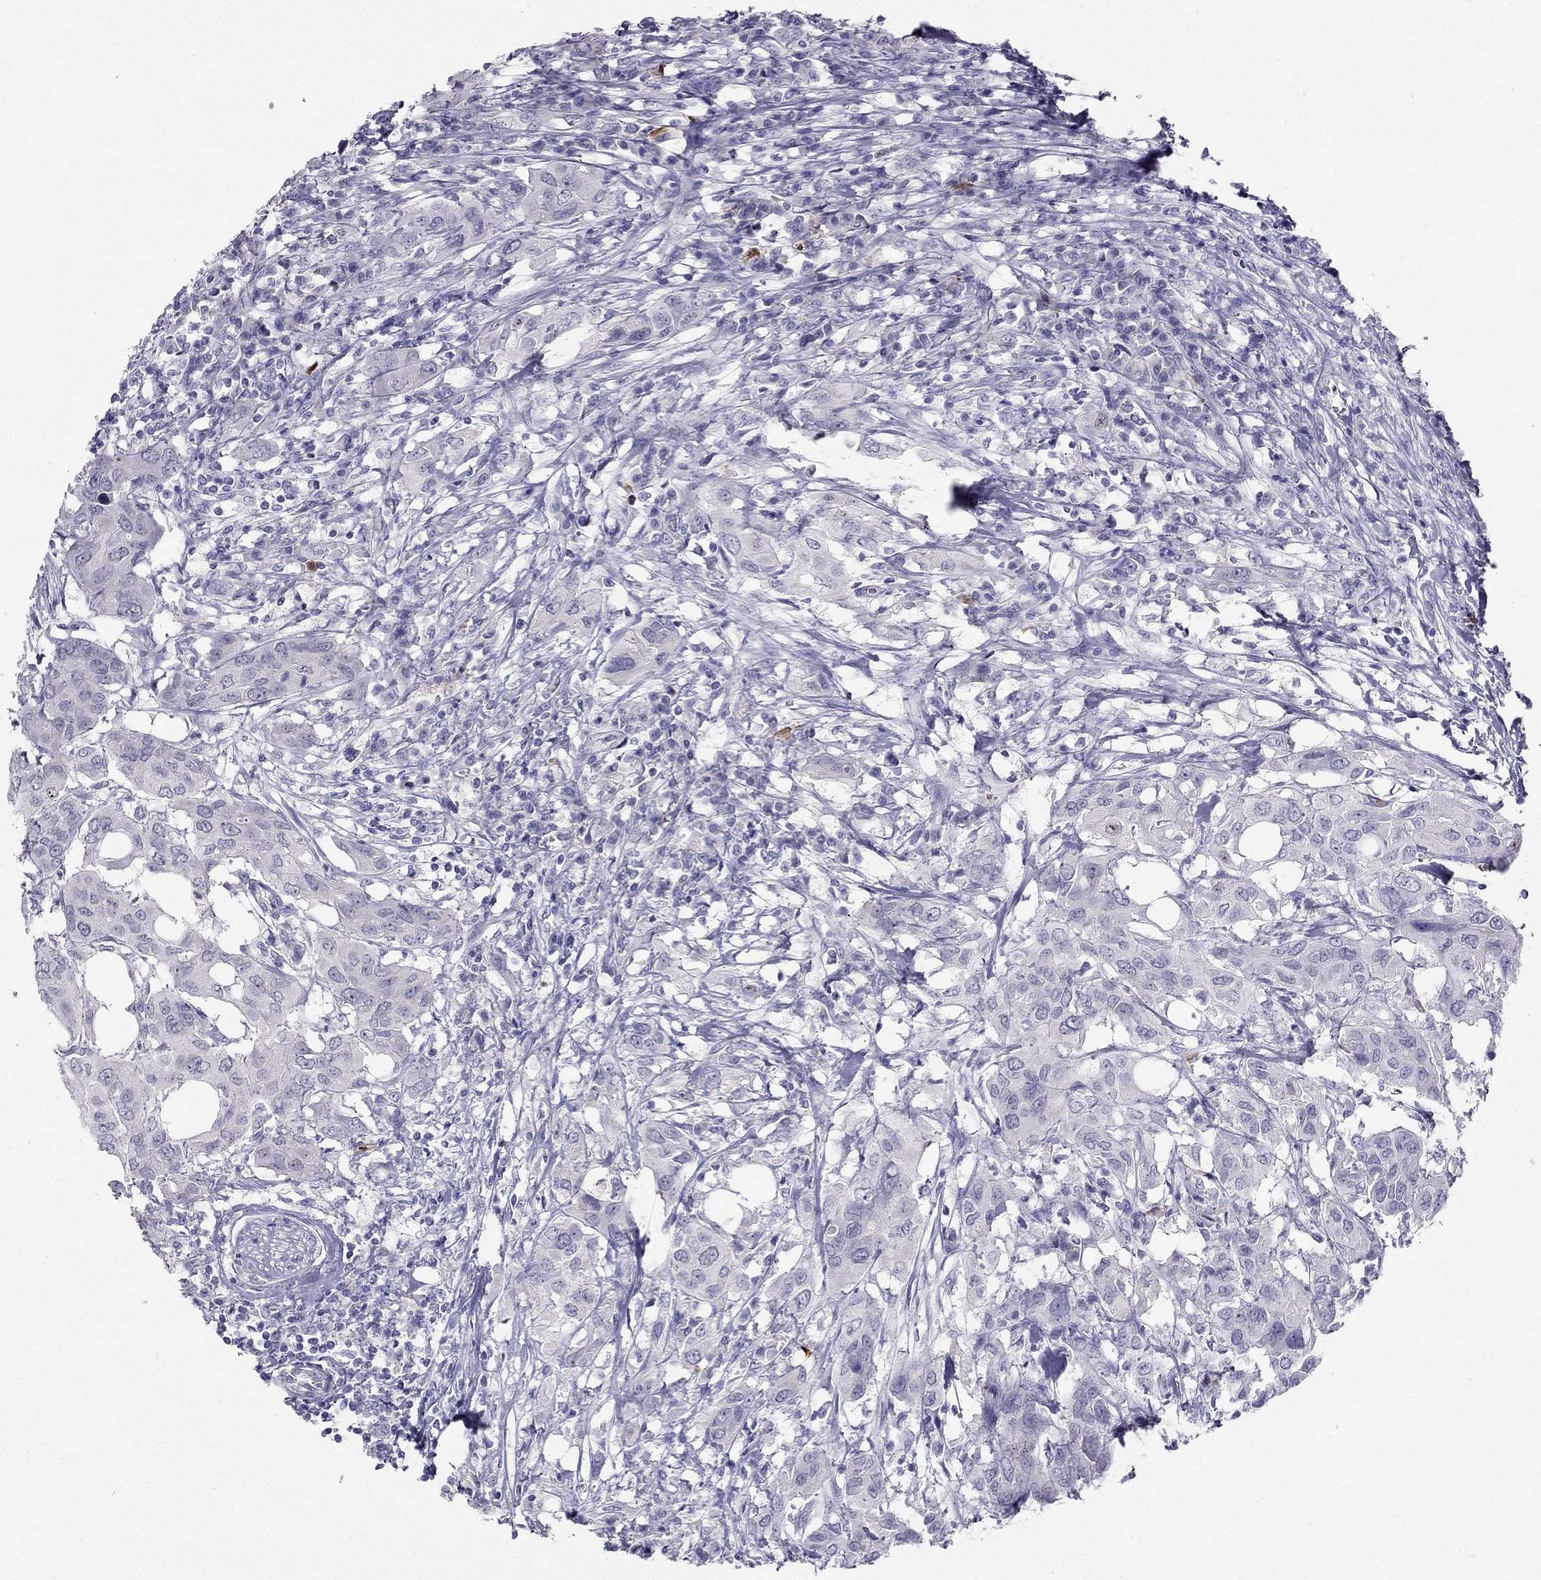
{"staining": {"intensity": "negative", "quantity": "none", "location": "none"}, "tissue": "urothelial cancer", "cell_type": "Tumor cells", "image_type": "cancer", "snomed": [{"axis": "morphology", "description": "Urothelial carcinoma, NOS"}, {"axis": "morphology", "description": "Urothelial carcinoma, High grade"}, {"axis": "topography", "description": "Urinary bladder"}], "caption": "IHC micrograph of neoplastic tissue: urothelial carcinoma (high-grade) stained with DAB (3,3'-diaminobenzidine) exhibits no significant protein positivity in tumor cells.", "gene": "RSPH14", "patient": {"sex": "male", "age": 63}}